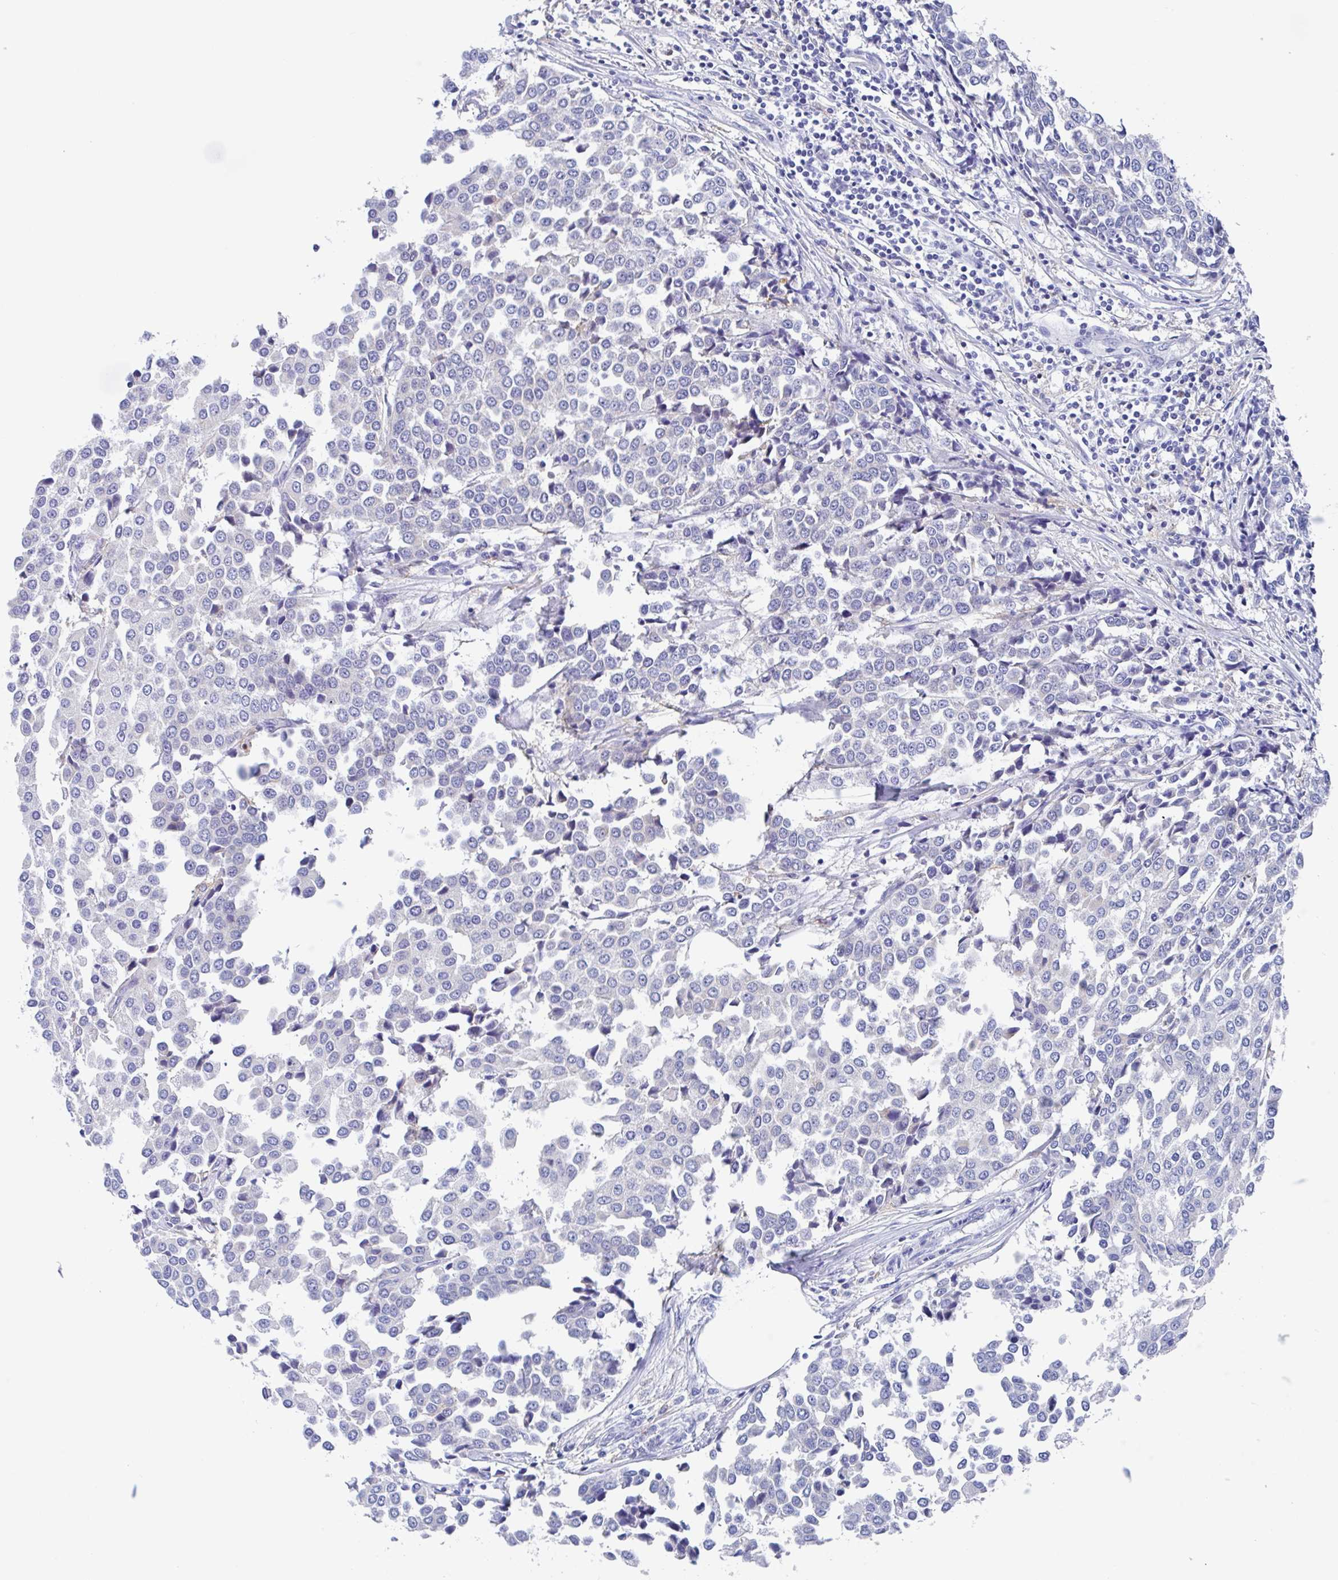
{"staining": {"intensity": "negative", "quantity": "none", "location": "none"}, "tissue": "breast cancer", "cell_type": "Tumor cells", "image_type": "cancer", "snomed": [{"axis": "morphology", "description": "Duct carcinoma"}, {"axis": "topography", "description": "Breast"}], "caption": "Photomicrograph shows no protein staining in tumor cells of breast intraductal carcinoma tissue. Nuclei are stained in blue.", "gene": "FCGR3A", "patient": {"sex": "female", "age": 80}}